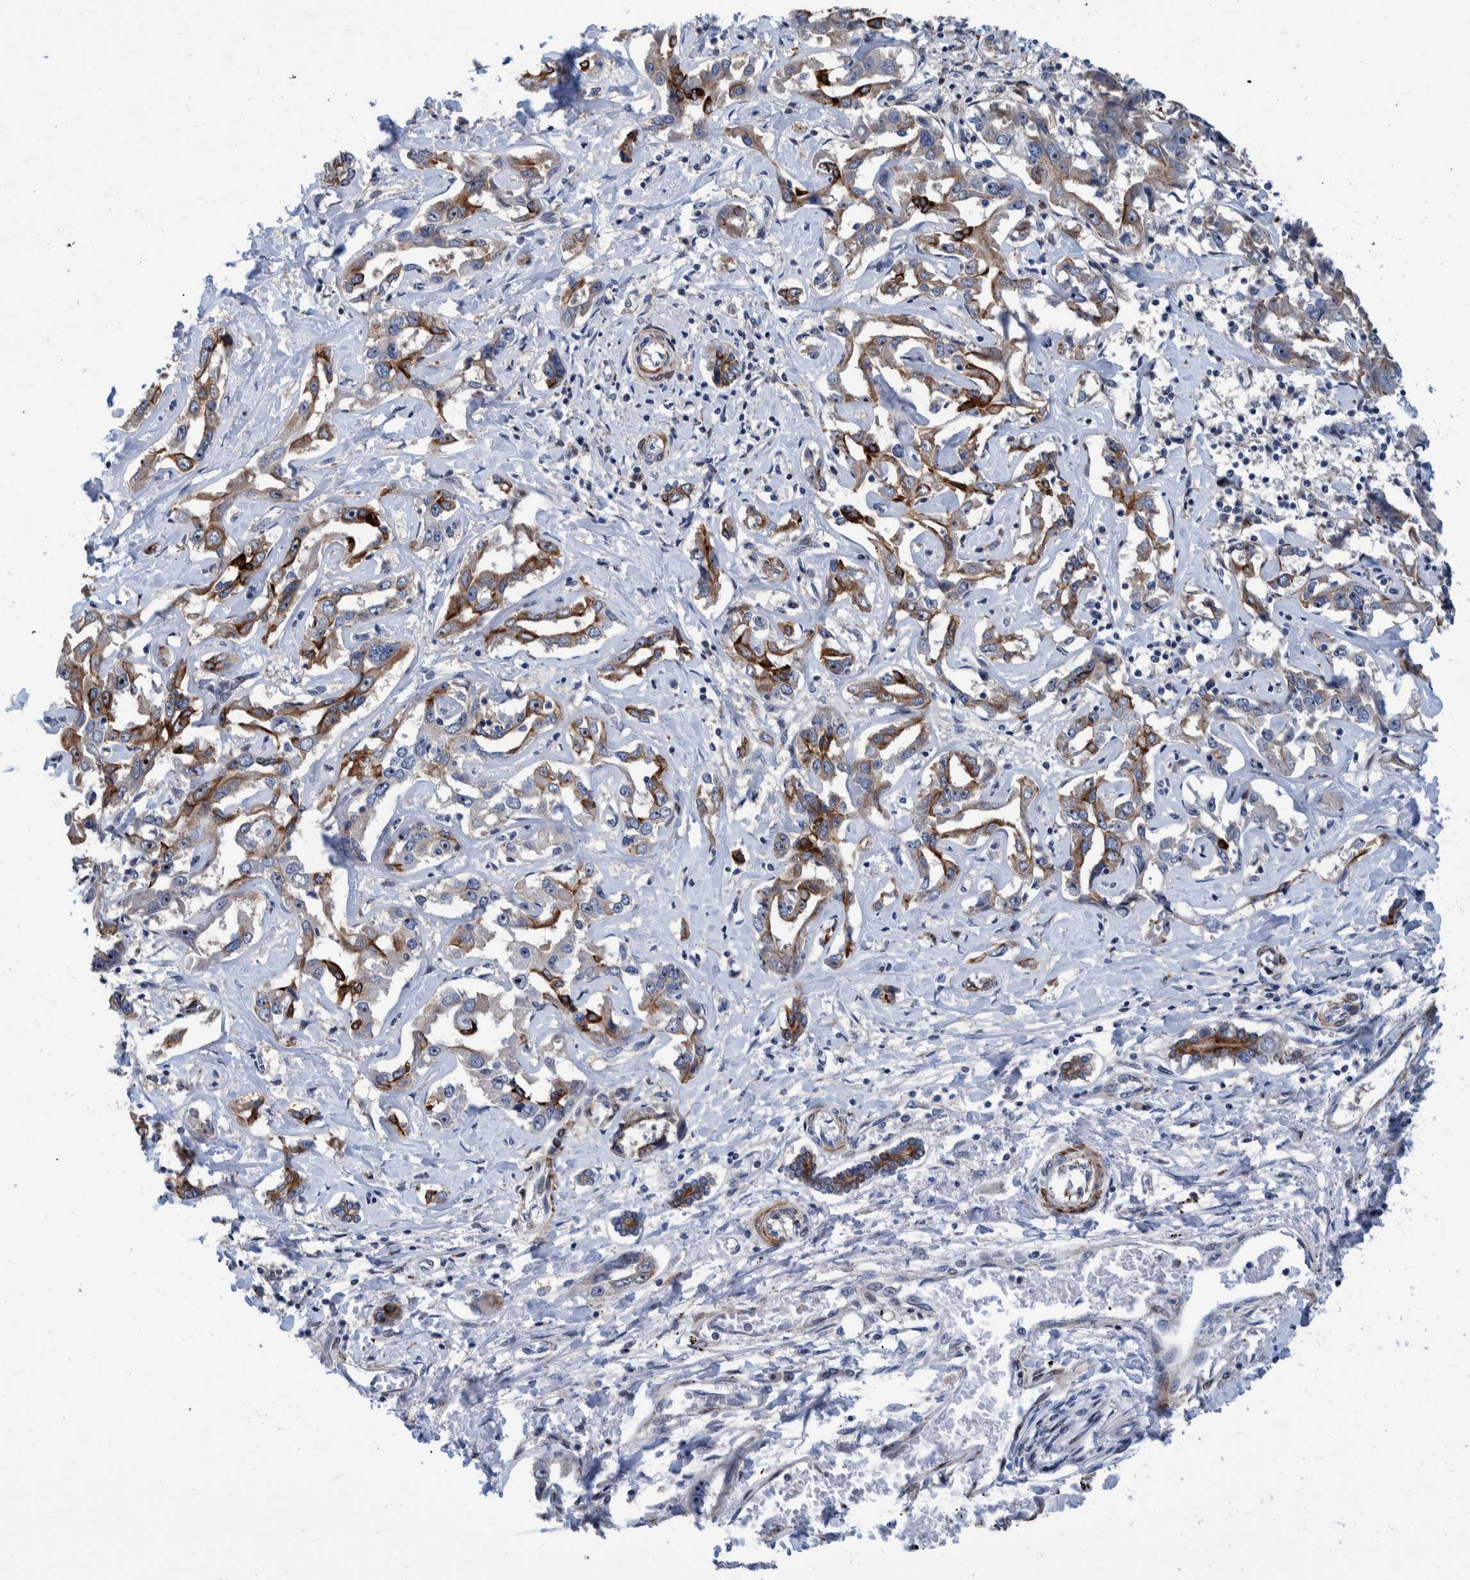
{"staining": {"intensity": "moderate", "quantity": ">75%", "location": "cytoplasmic/membranous"}, "tissue": "liver cancer", "cell_type": "Tumor cells", "image_type": "cancer", "snomed": [{"axis": "morphology", "description": "Cholangiocarcinoma"}, {"axis": "topography", "description": "Liver"}], "caption": "This image reveals immunohistochemistry staining of liver cancer, with medium moderate cytoplasmic/membranous expression in about >75% of tumor cells.", "gene": "MKS1", "patient": {"sex": "male", "age": 59}}